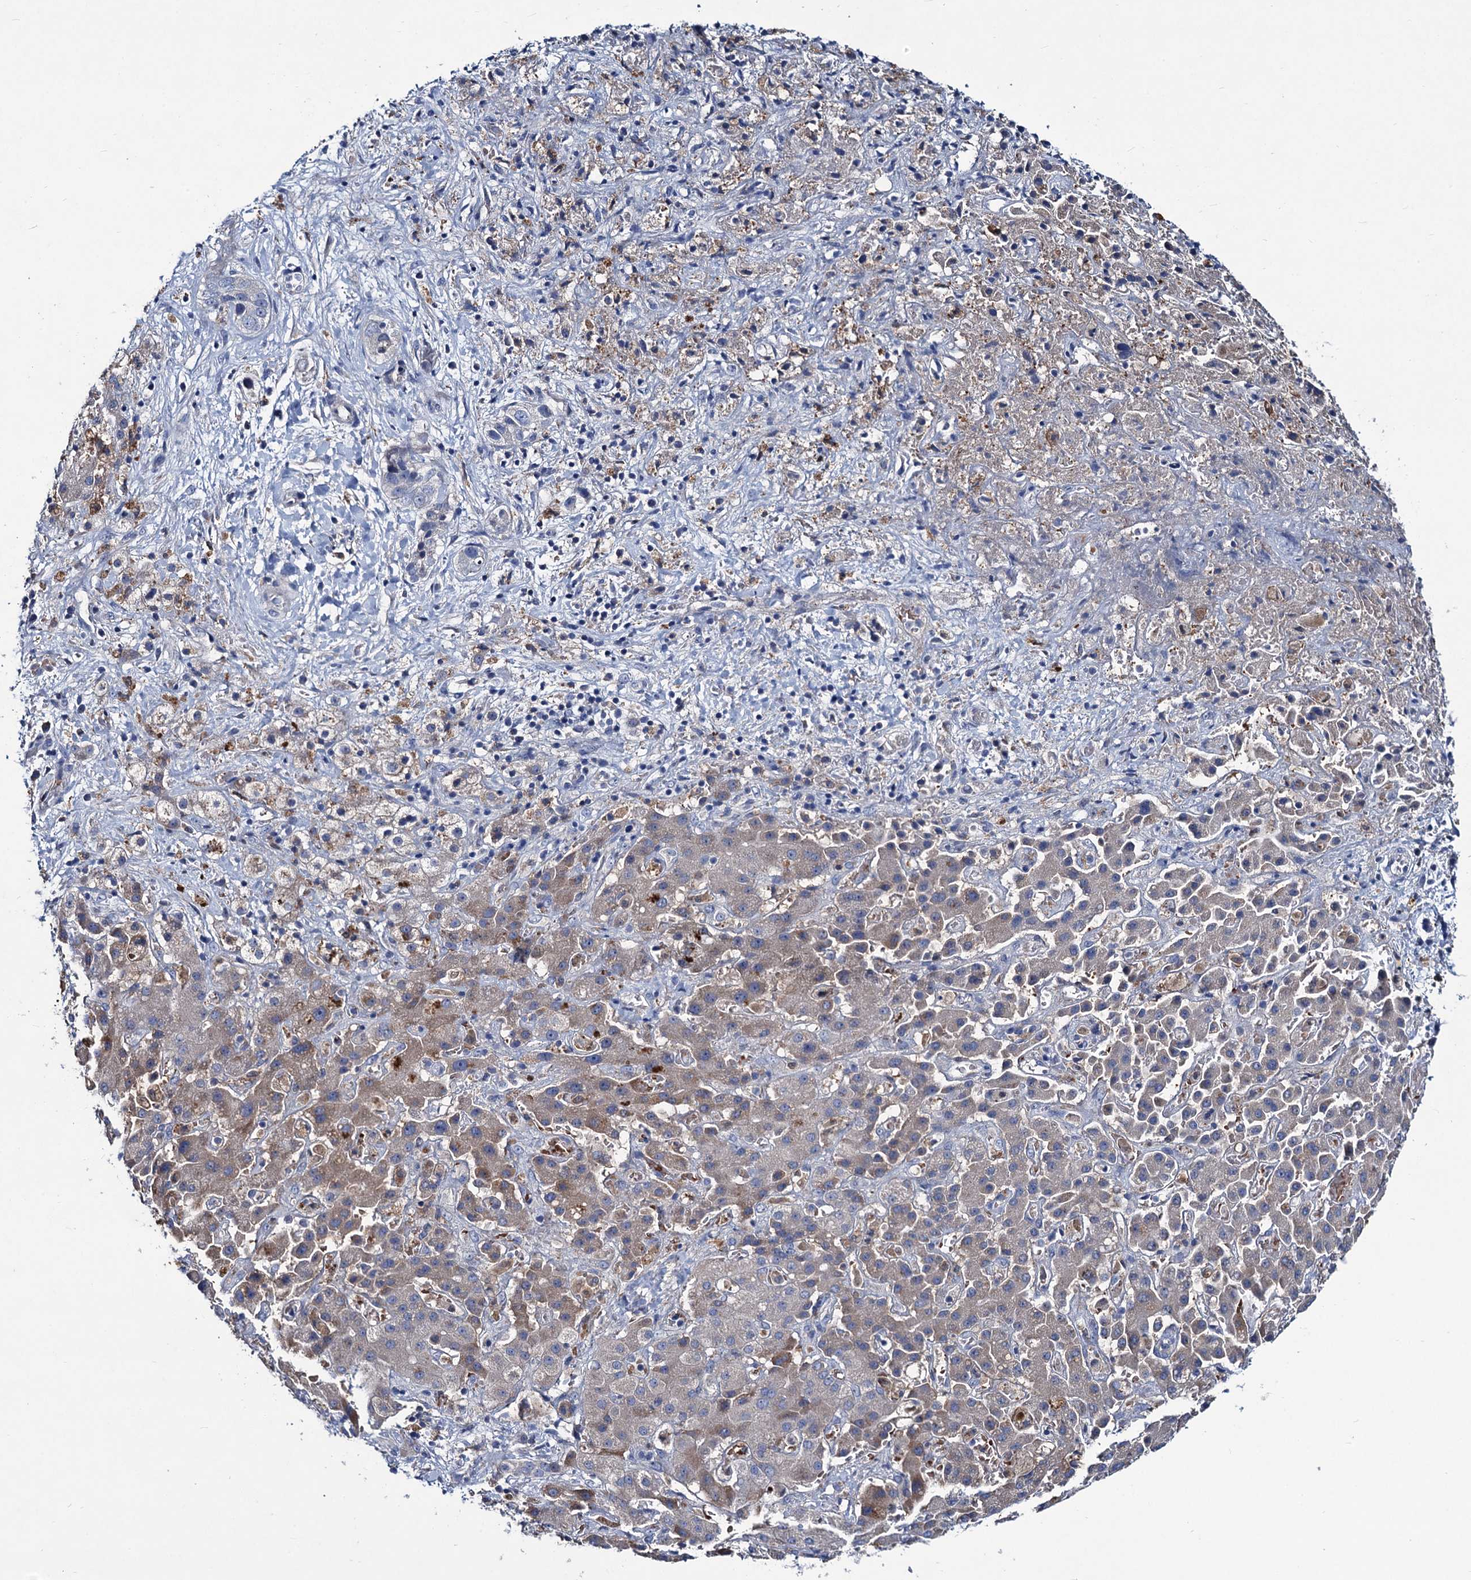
{"staining": {"intensity": "weak", "quantity": "<25%", "location": "cytoplasmic/membranous"}, "tissue": "liver cancer", "cell_type": "Tumor cells", "image_type": "cancer", "snomed": [{"axis": "morphology", "description": "Cholangiocarcinoma"}, {"axis": "topography", "description": "Liver"}], "caption": "There is no significant expression in tumor cells of cholangiocarcinoma (liver).", "gene": "RTKN2", "patient": {"sex": "female", "age": 52}}